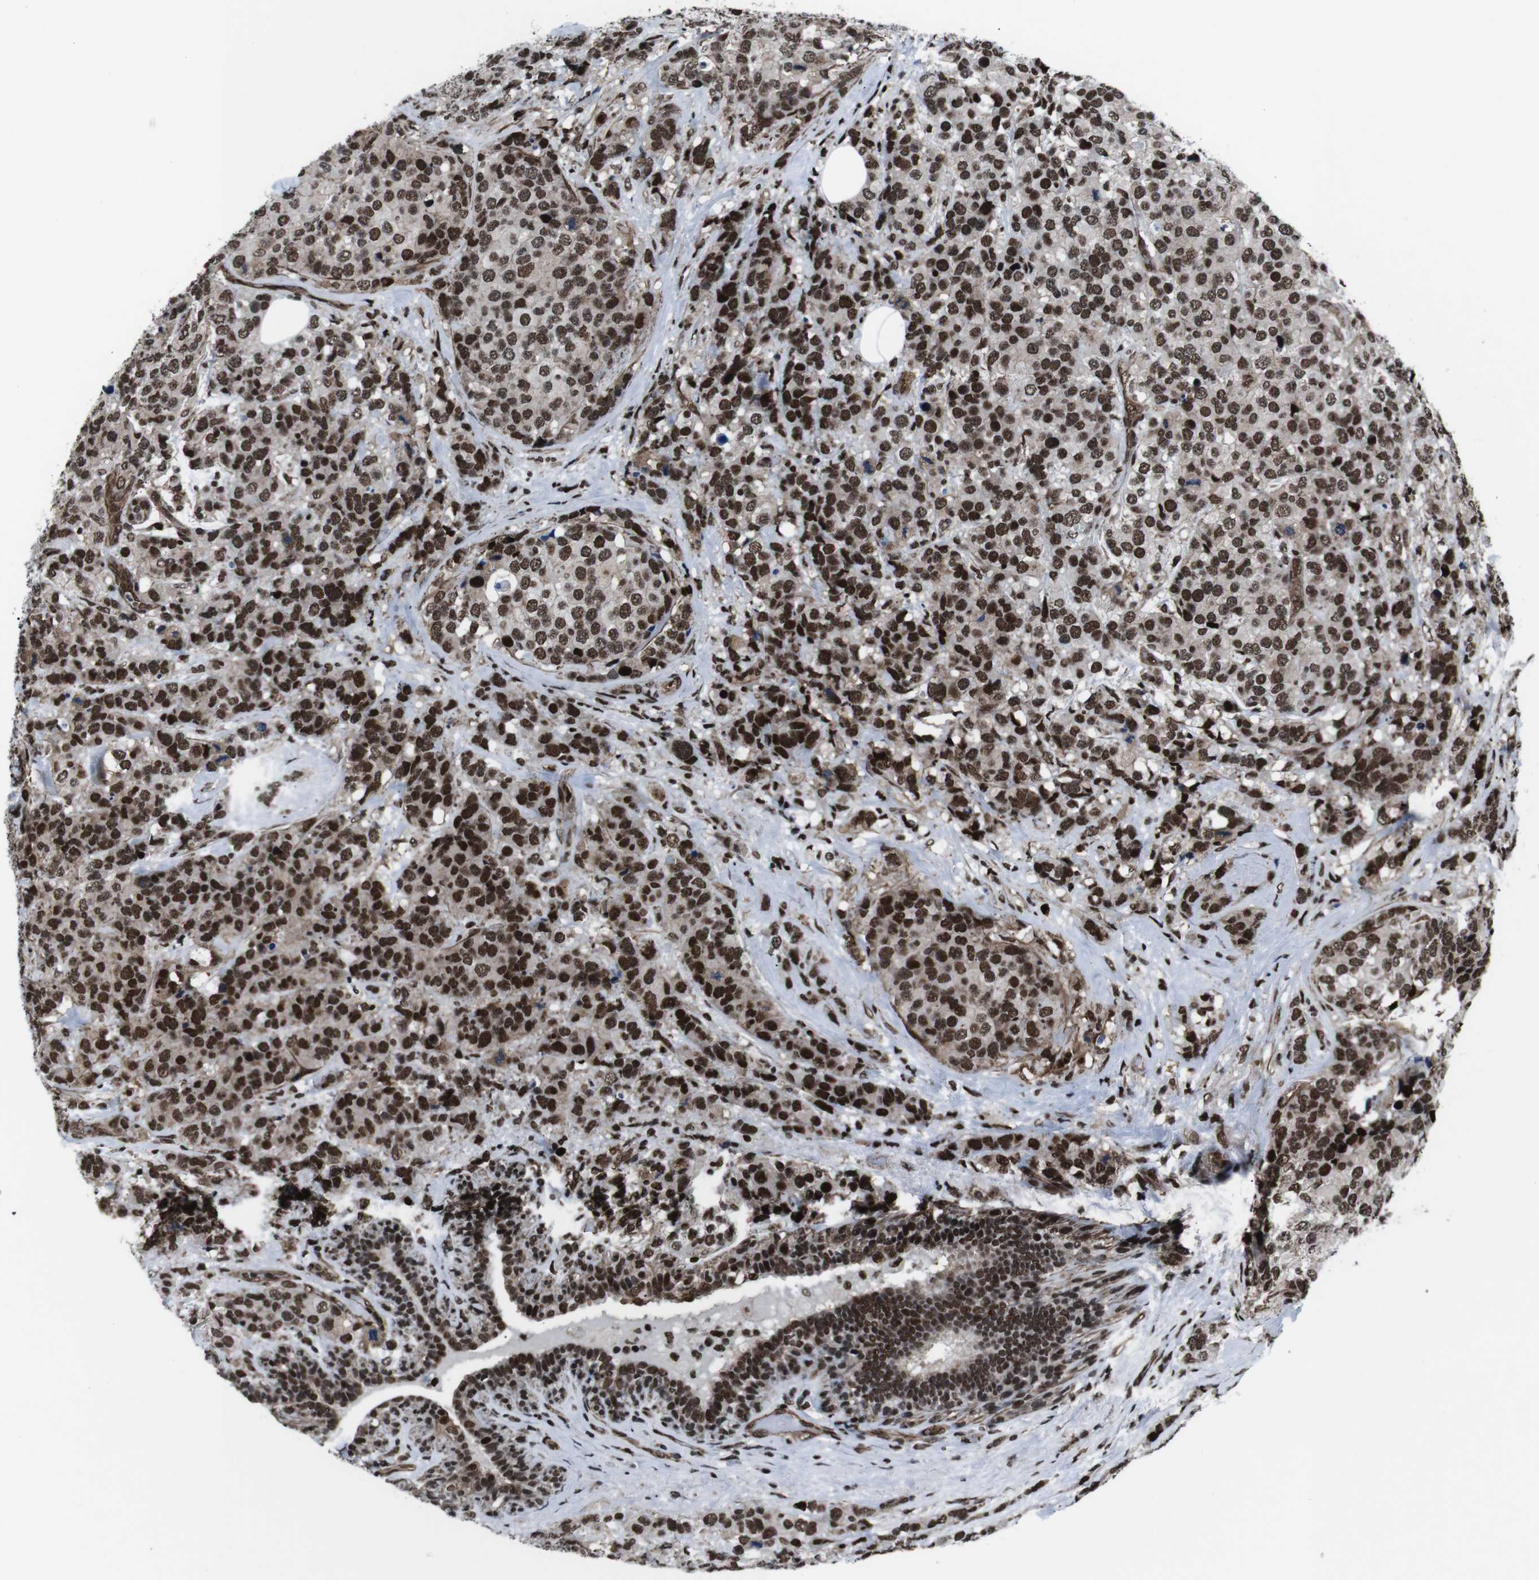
{"staining": {"intensity": "strong", "quantity": ">75%", "location": "cytoplasmic/membranous,nuclear"}, "tissue": "breast cancer", "cell_type": "Tumor cells", "image_type": "cancer", "snomed": [{"axis": "morphology", "description": "Lobular carcinoma"}, {"axis": "topography", "description": "Breast"}], "caption": "Lobular carcinoma (breast) tissue shows strong cytoplasmic/membranous and nuclear staining in approximately >75% of tumor cells, visualized by immunohistochemistry.", "gene": "HNRNPU", "patient": {"sex": "female", "age": 59}}